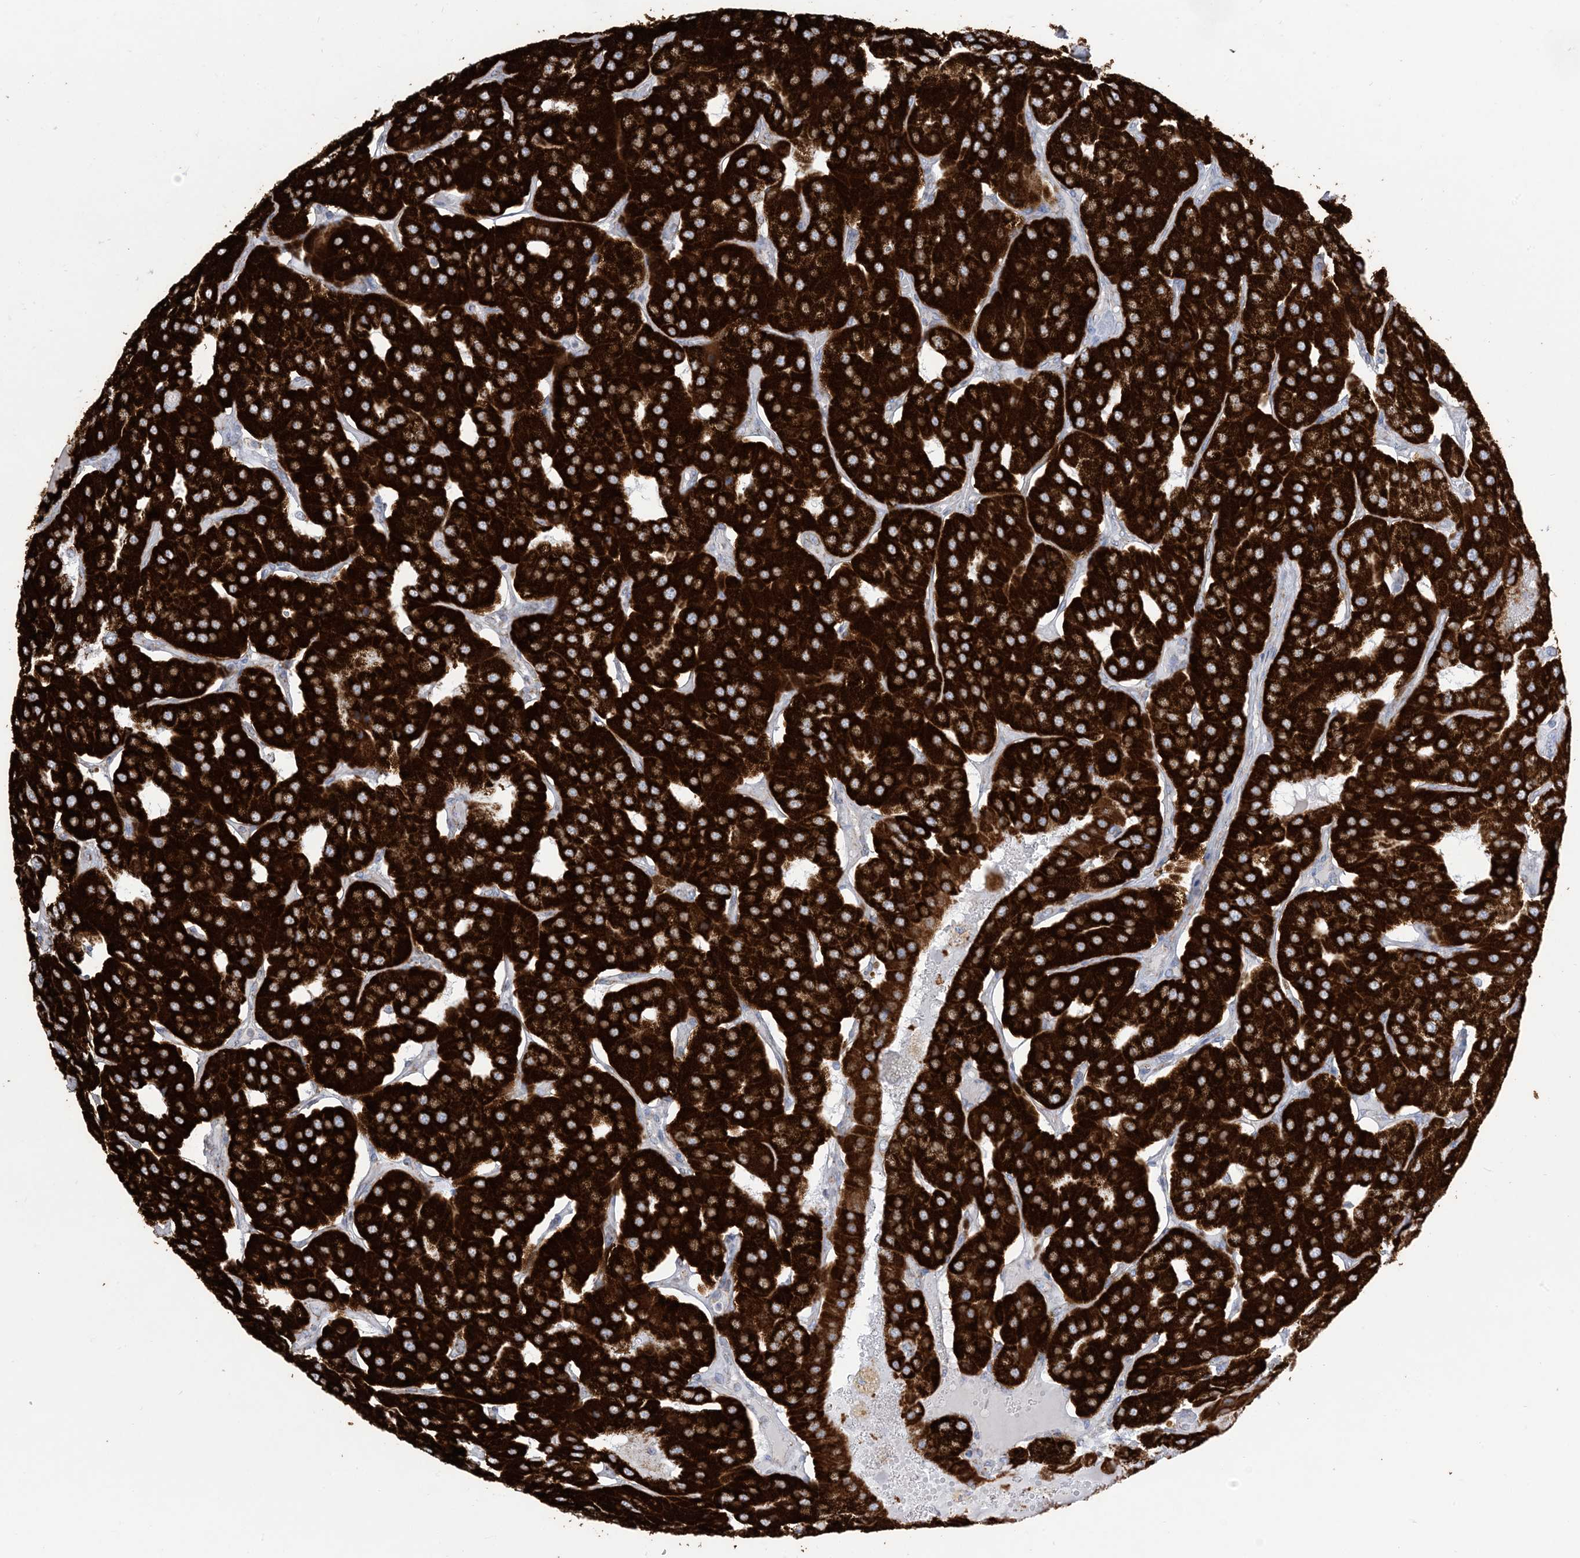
{"staining": {"intensity": "strong", "quantity": ">75%", "location": "cytoplasmic/membranous"}, "tissue": "parathyroid gland", "cell_type": "Glandular cells", "image_type": "normal", "snomed": [{"axis": "morphology", "description": "Normal tissue, NOS"}, {"axis": "morphology", "description": "Adenoma, NOS"}, {"axis": "topography", "description": "Parathyroid gland"}], "caption": "A micrograph of human parathyroid gland stained for a protein demonstrates strong cytoplasmic/membranous brown staining in glandular cells. Nuclei are stained in blue.", "gene": "SAMM50", "patient": {"sex": "female", "age": 86}}